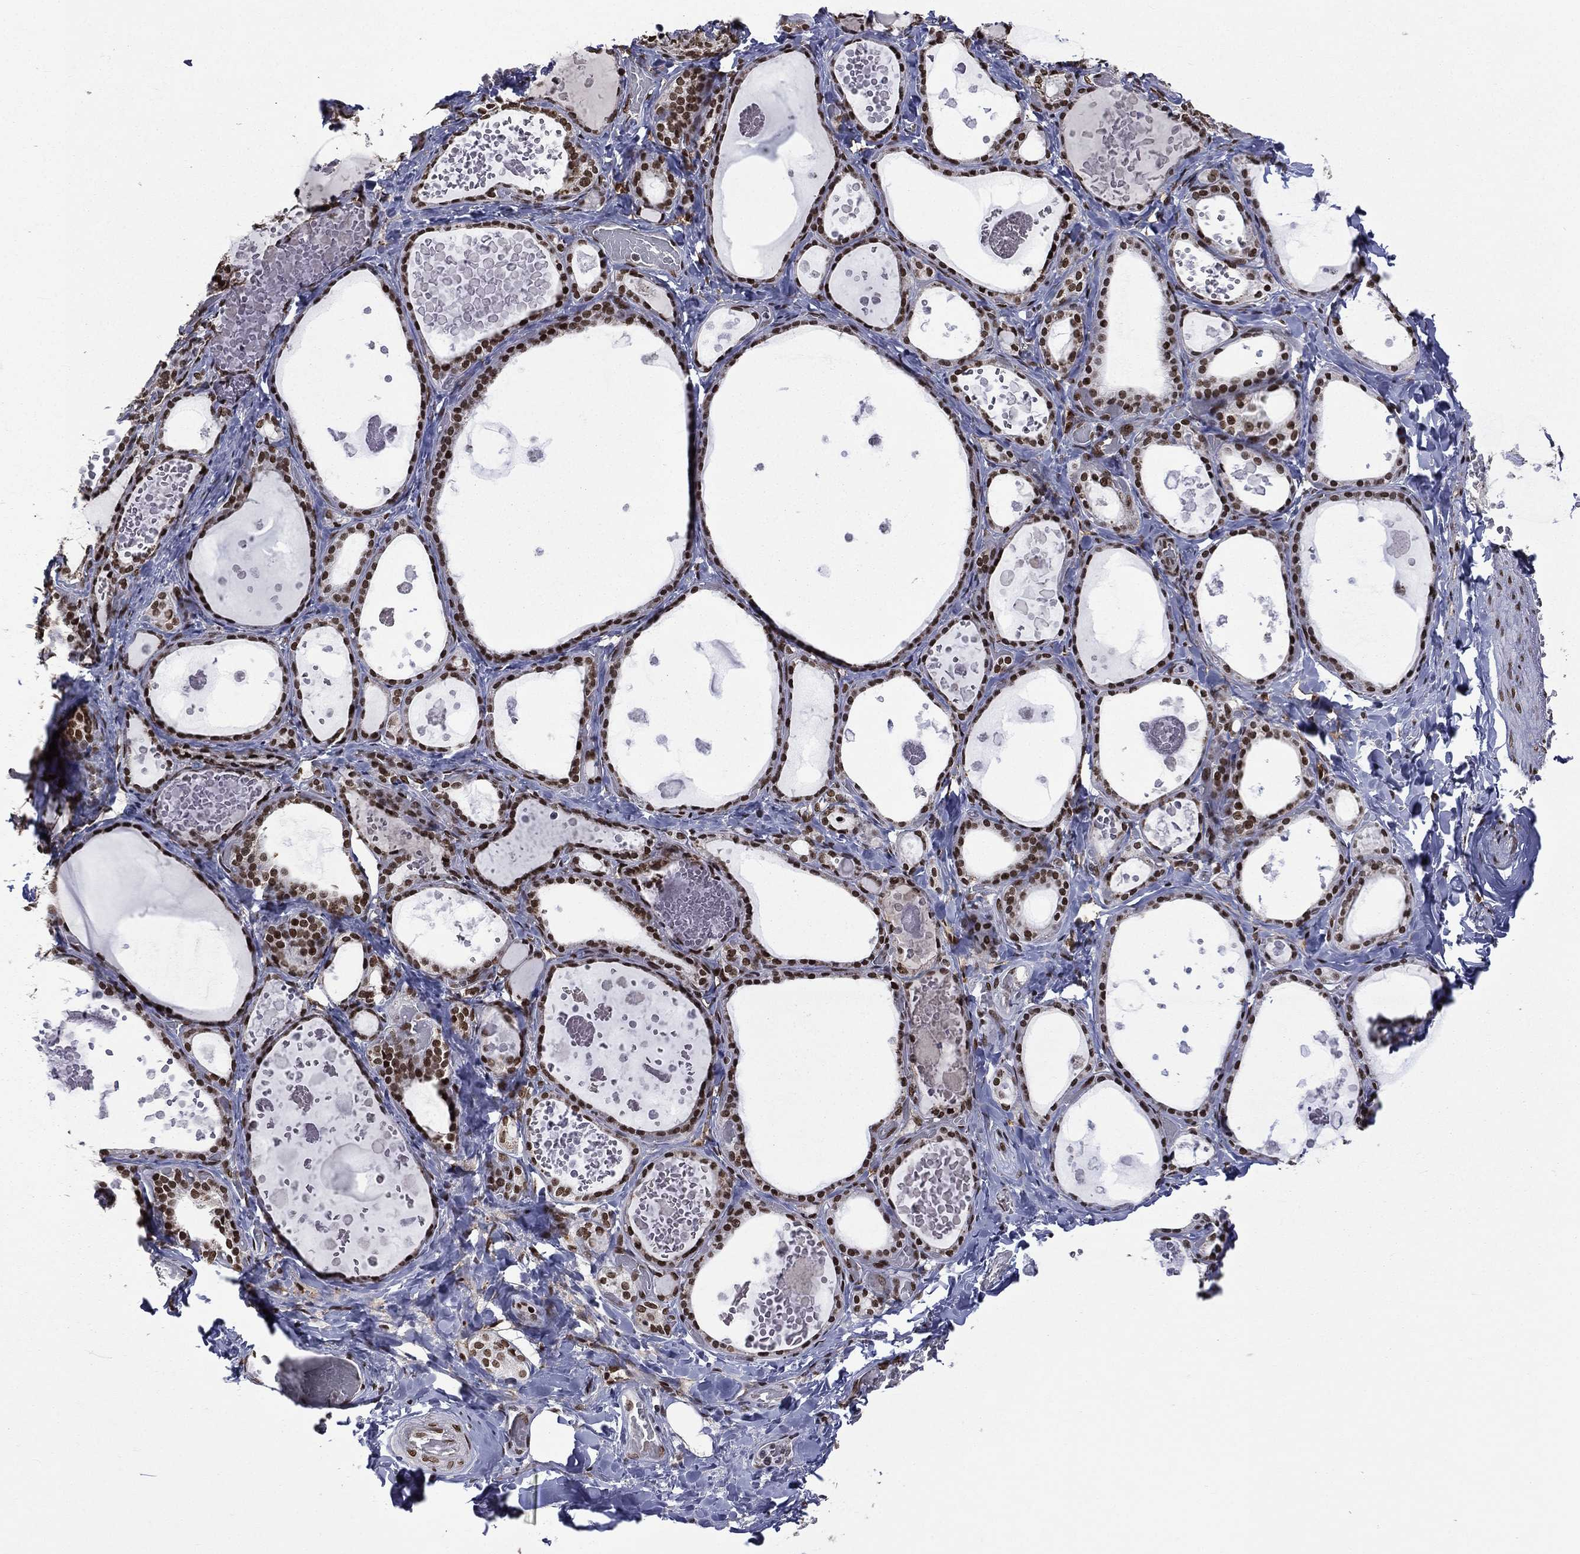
{"staining": {"intensity": "strong", "quantity": ">75%", "location": "nuclear"}, "tissue": "thyroid gland", "cell_type": "Glandular cells", "image_type": "normal", "snomed": [{"axis": "morphology", "description": "Normal tissue, NOS"}, {"axis": "topography", "description": "Thyroid gland"}], "caption": "A photomicrograph showing strong nuclear positivity in approximately >75% of glandular cells in normal thyroid gland, as visualized by brown immunohistochemical staining.", "gene": "C5orf24", "patient": {"sex": "female", "age": 56}}